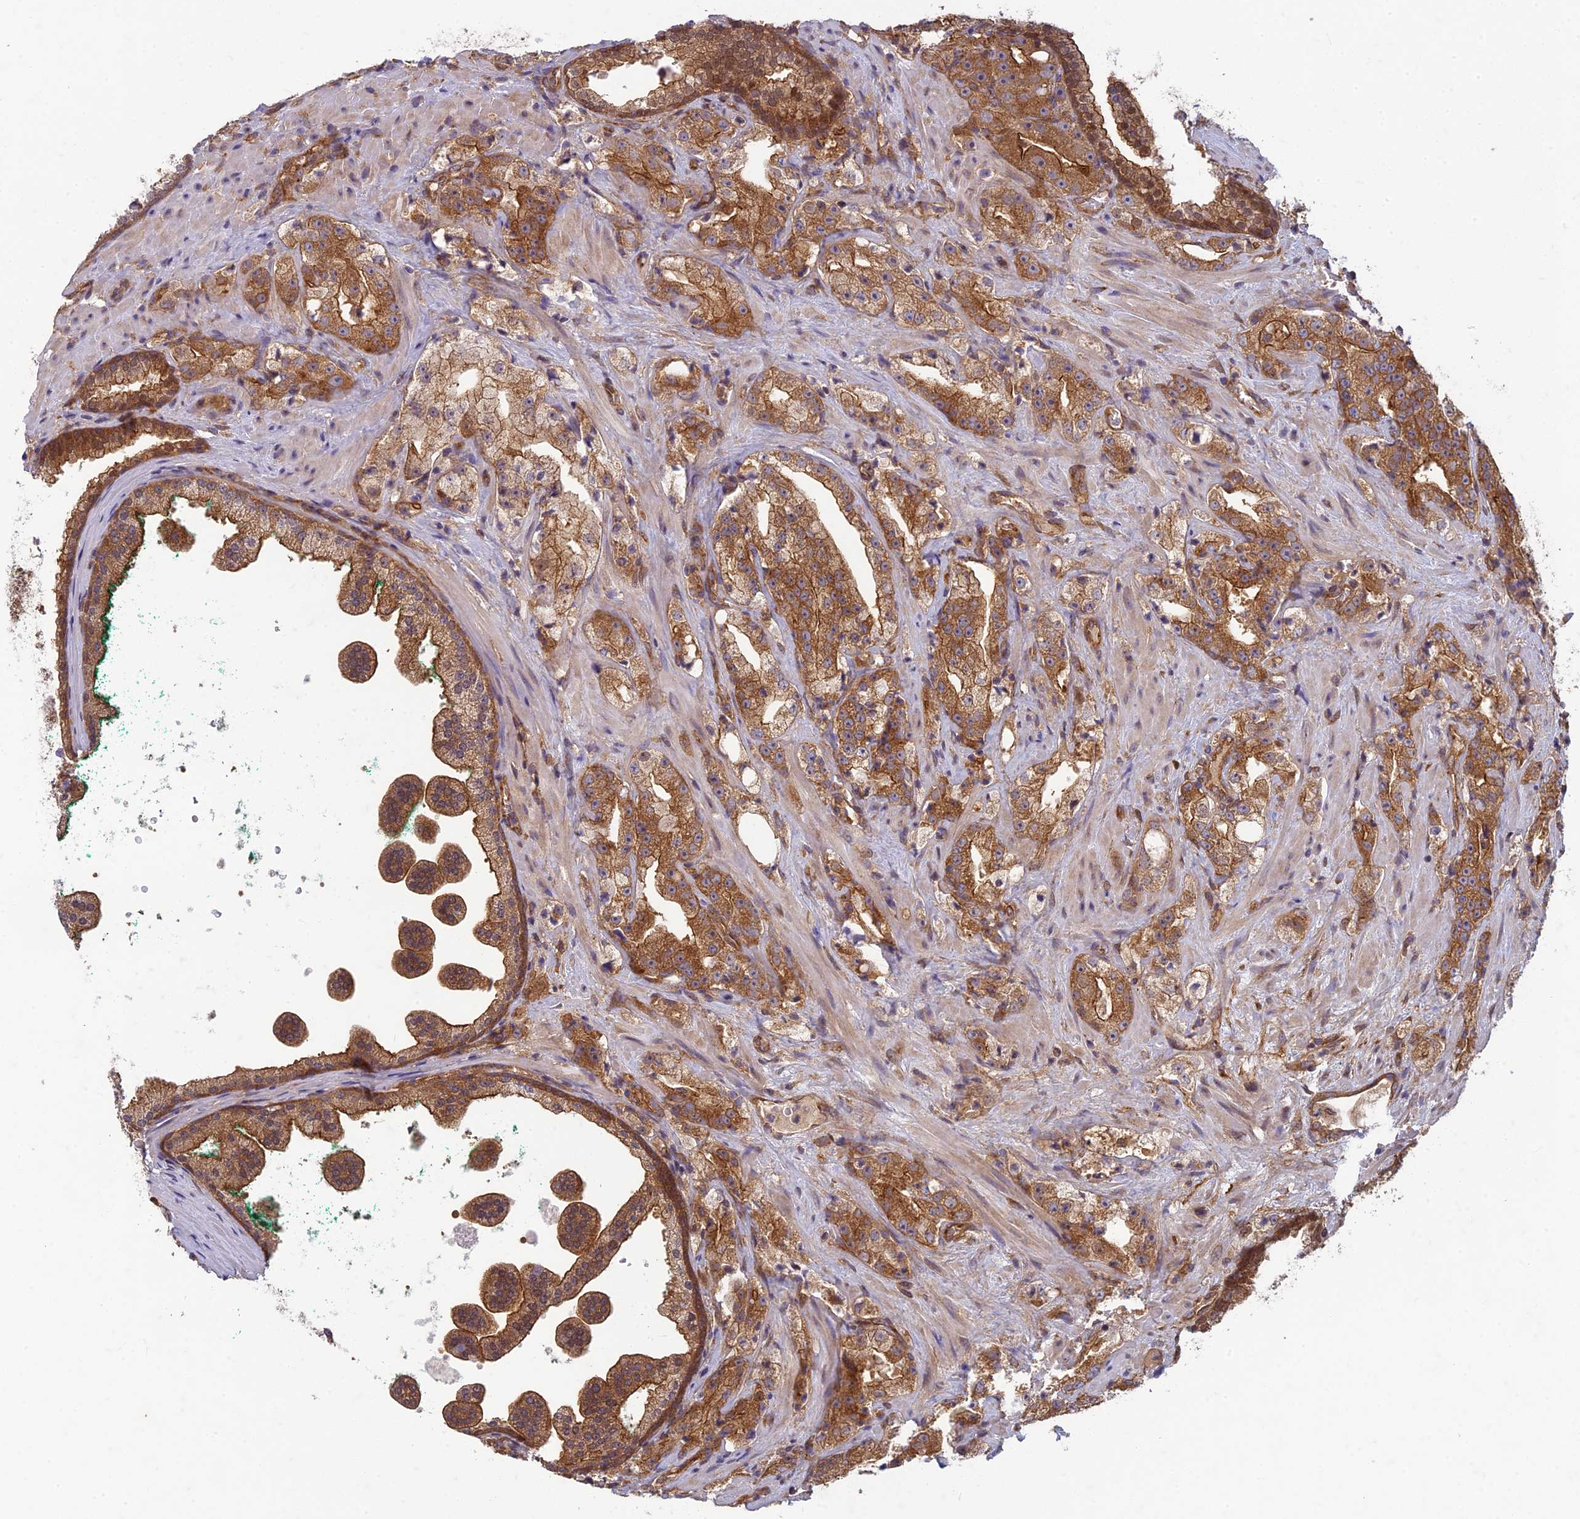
{"staining": {"intensity": "strong", "quantity": ">75%", "location": "cytoplasmic/membranous"}, "tissue": "prostate cancer", "cell_type": "Tumor cells", "image_type": "cancer", "snomed": [{"axis": "morphology", "description": "Adenocarcinoma, High grade"}, {"axis": "topography", "description": "Prostate"}], "caption": "A high-resolution photomicrograph shows IHC staining of prostate high-grade adenocarcinoma, which shows strong cytoplasmic/membranous positivity in about >75% of tumor cells. The protein is stained brown, and the nuclei are stained in blue (DAB (3,3'-diaminobenzidine) IHC with brightfield microscopy, high magnification).", "gene": "TCF25", "patient": {"sex": "male", "age": 64}}